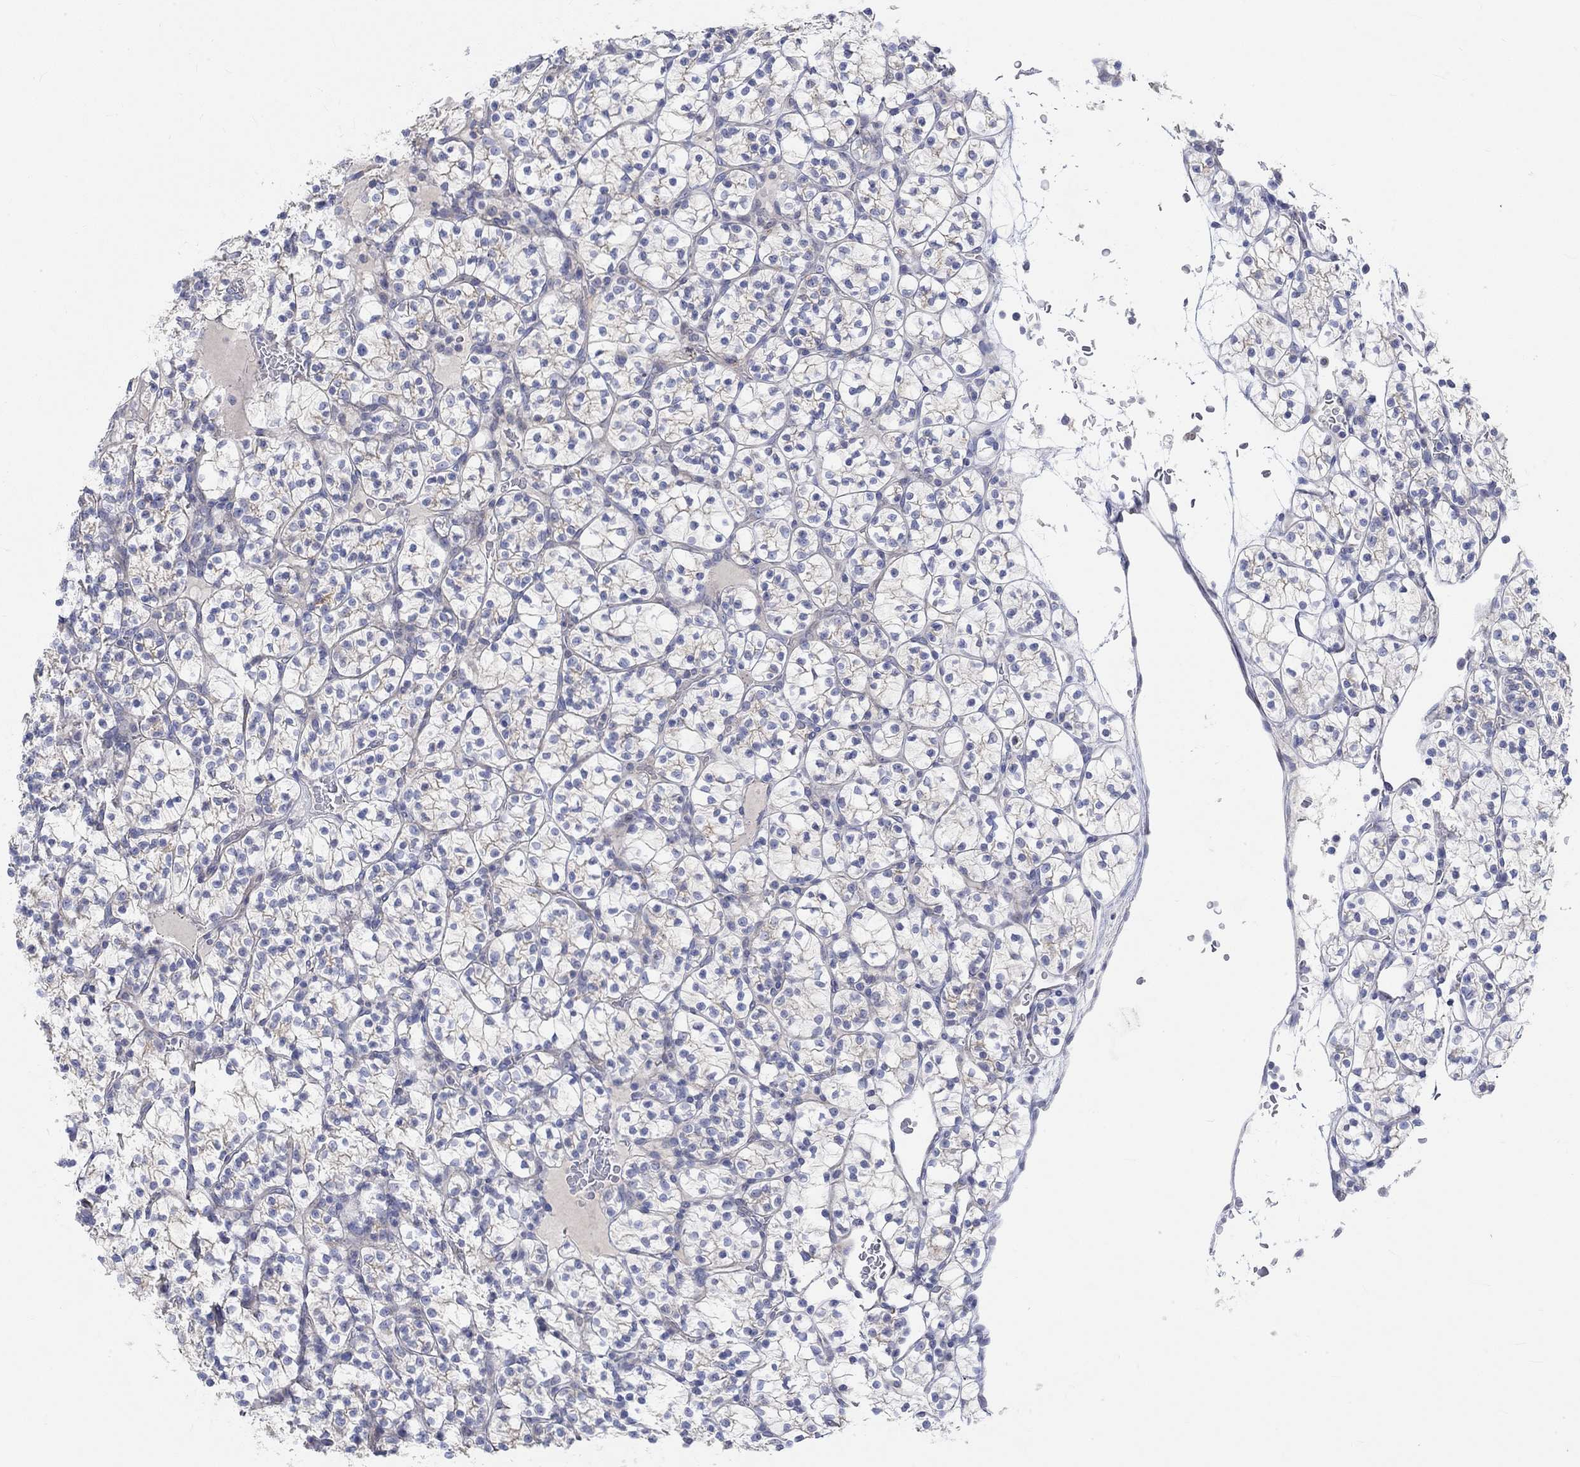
{"staining": {"intensity": "negative", "quantity": "none", "location": "none"}, "tissue": "renal cancer", "cell_type": "Tumor cells", "image_type": "cancer", "snomed": [{"axis": "morphology", "description": "Adenocarcinoma, NOS"}, {"axis": "topography", "description": "Kidney"}], "caption": "The histopathology image exhibits no significant staining in tumor cells of renal adenocarcinoma.", "gene": "NAV3", "patient": {"sex": "female", "age": 89}}